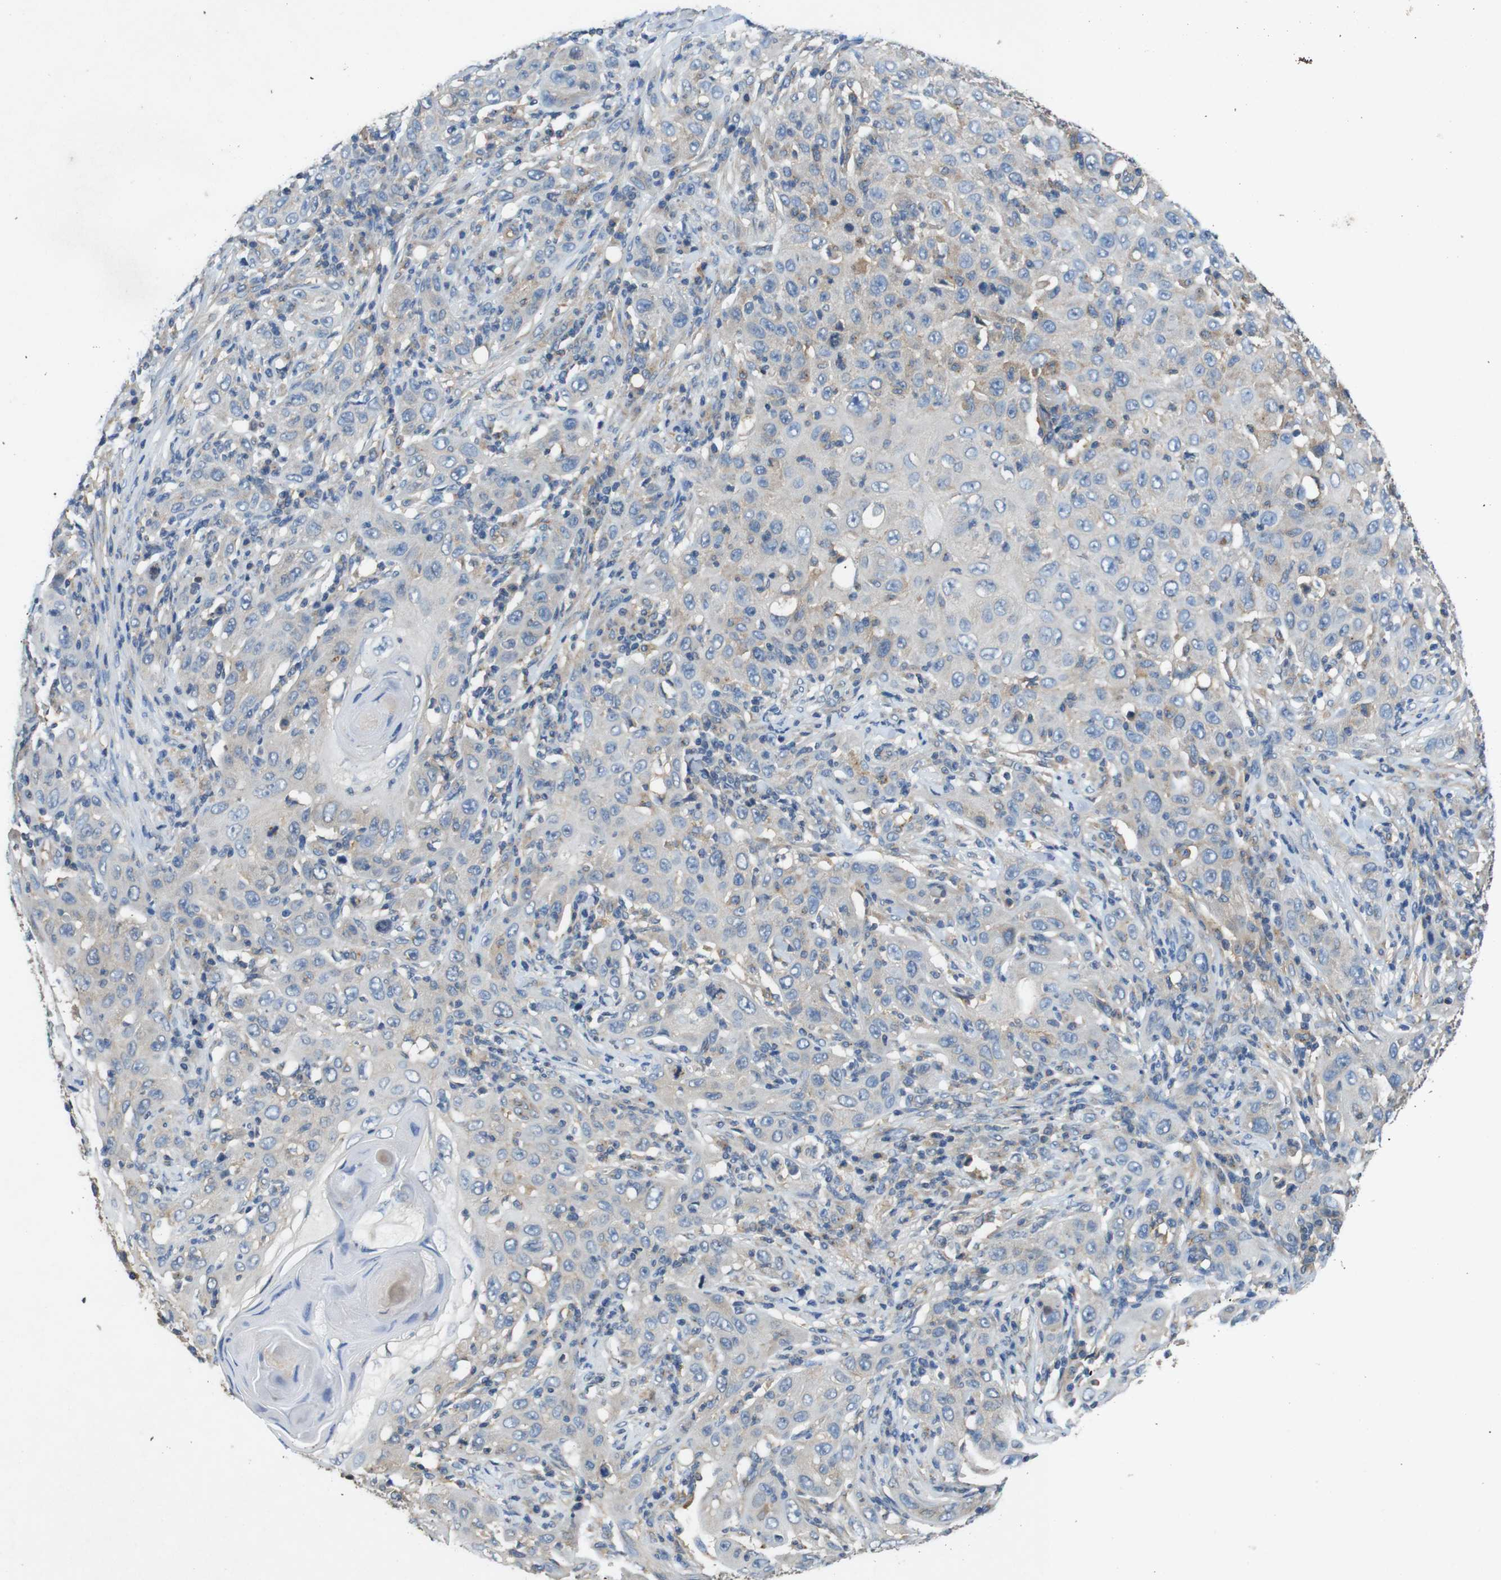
{"staining": {"intensity": "weak", "quantity": "<25%", "location": "cytoplasmic/membranous"}, "tissue": "skin cancer", "cell_type": "Tumor cells", "image_type": "cancer", "snomed": [{"axis": "morphology", "description": "Squamous cell carcinoma, NOS"}, {"axis": "topography", "description": "Skin"}], "caption": "The photomicrograph displays no significant expression in tumor cells of skin cancer.", "gene": "DCTN1", "patient": {"sex": "female", "age": 88}}